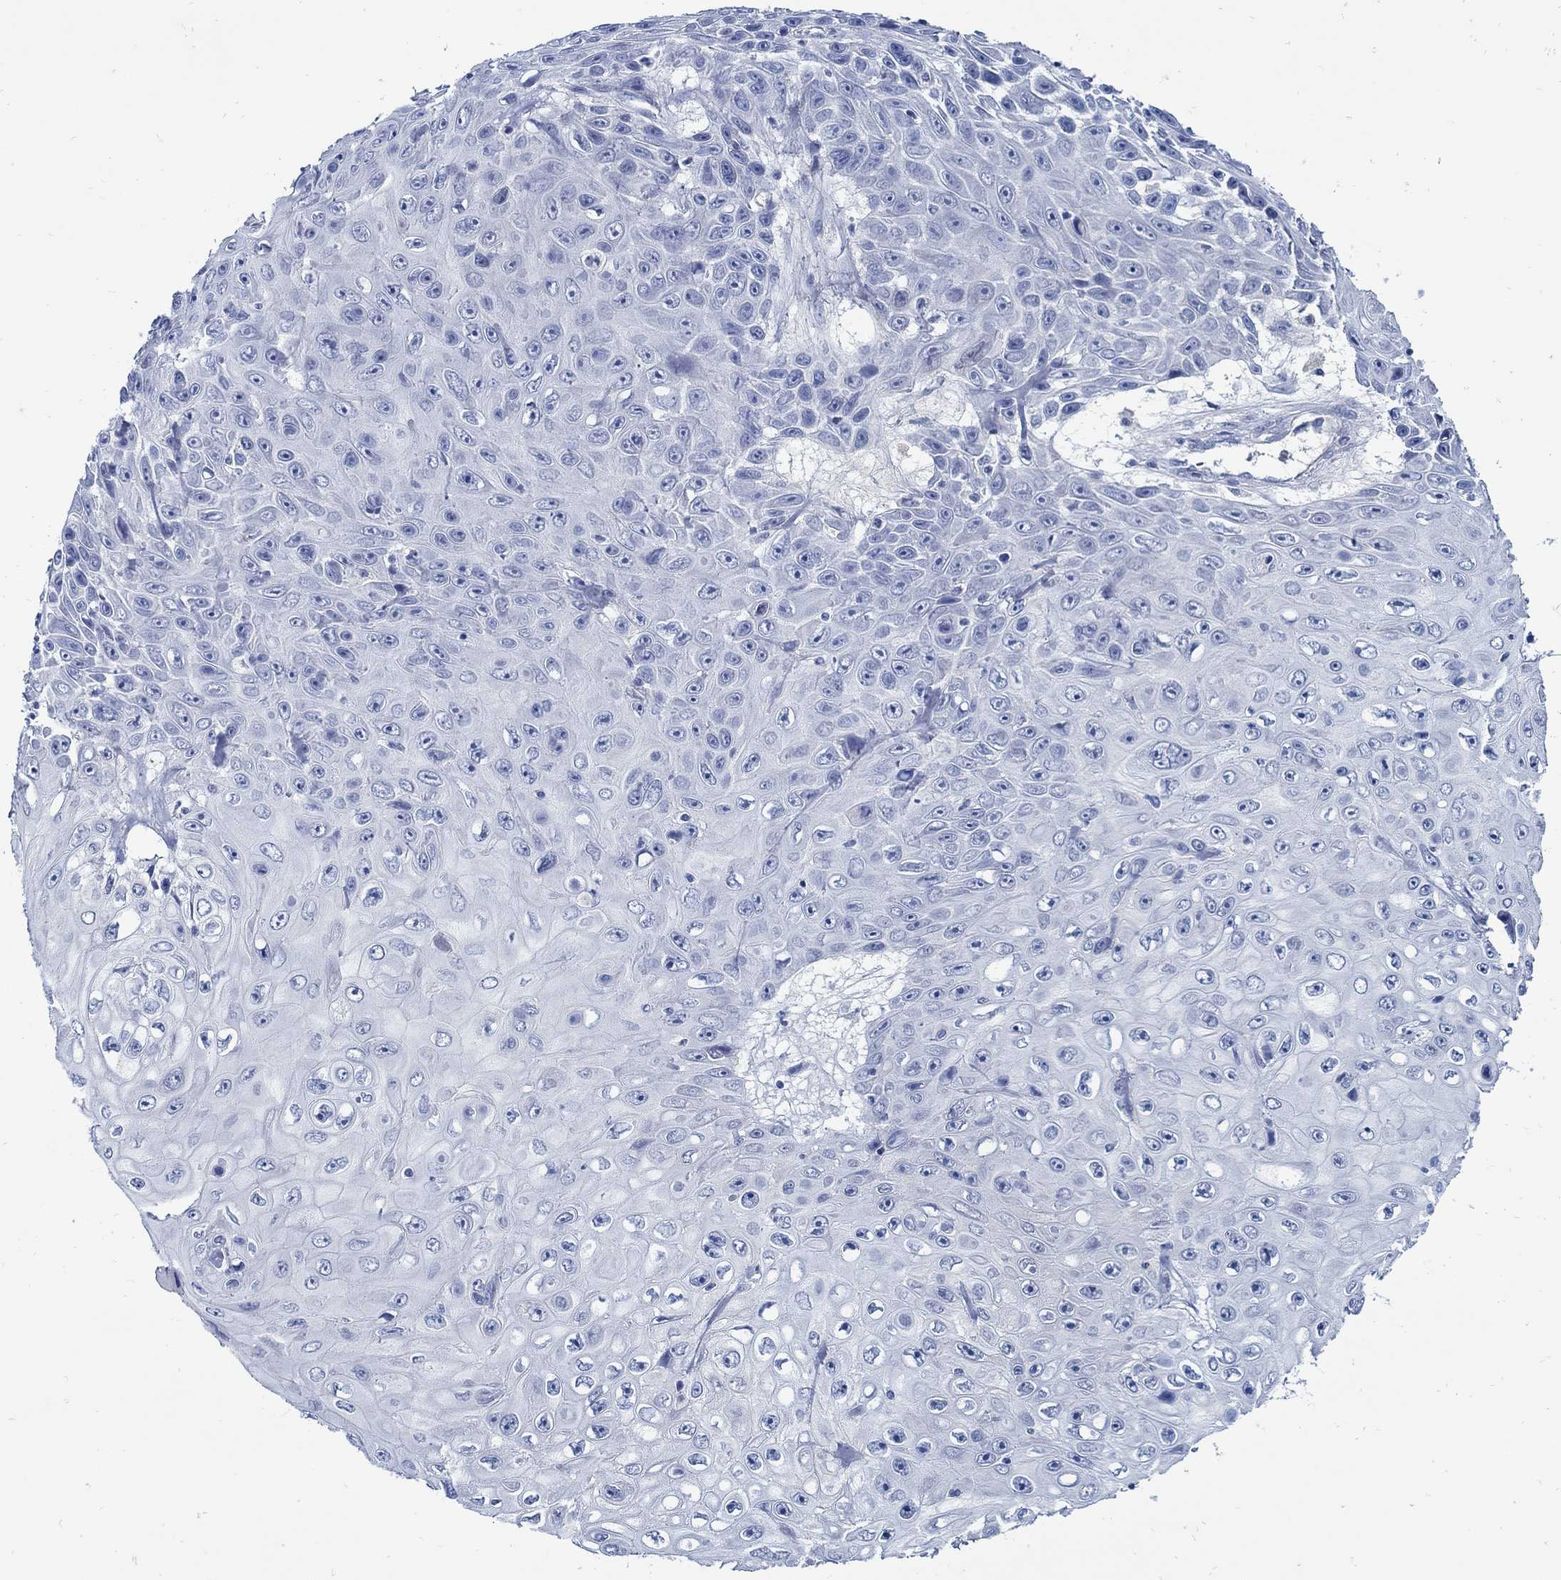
{"staining": {"intensity": "negative", "quantity": "none", "location": "none"}, "tissue": "skin cancer", "cell_type": "Tumor cells", "image_type": "cancer", "snomed": [{"axis": "morphology", "description": "Squamous cell carcinoma, NOS"}, {"axis": "topography", "description": "Skin"}], "caption": "This is an immunohistochemistry (IHC) histopathology image of human squamous cell carcinoma (skin). There is no expression in tumor cells.", "gene": "PAX9", "patient": {"sex": "male", "age": 82}}